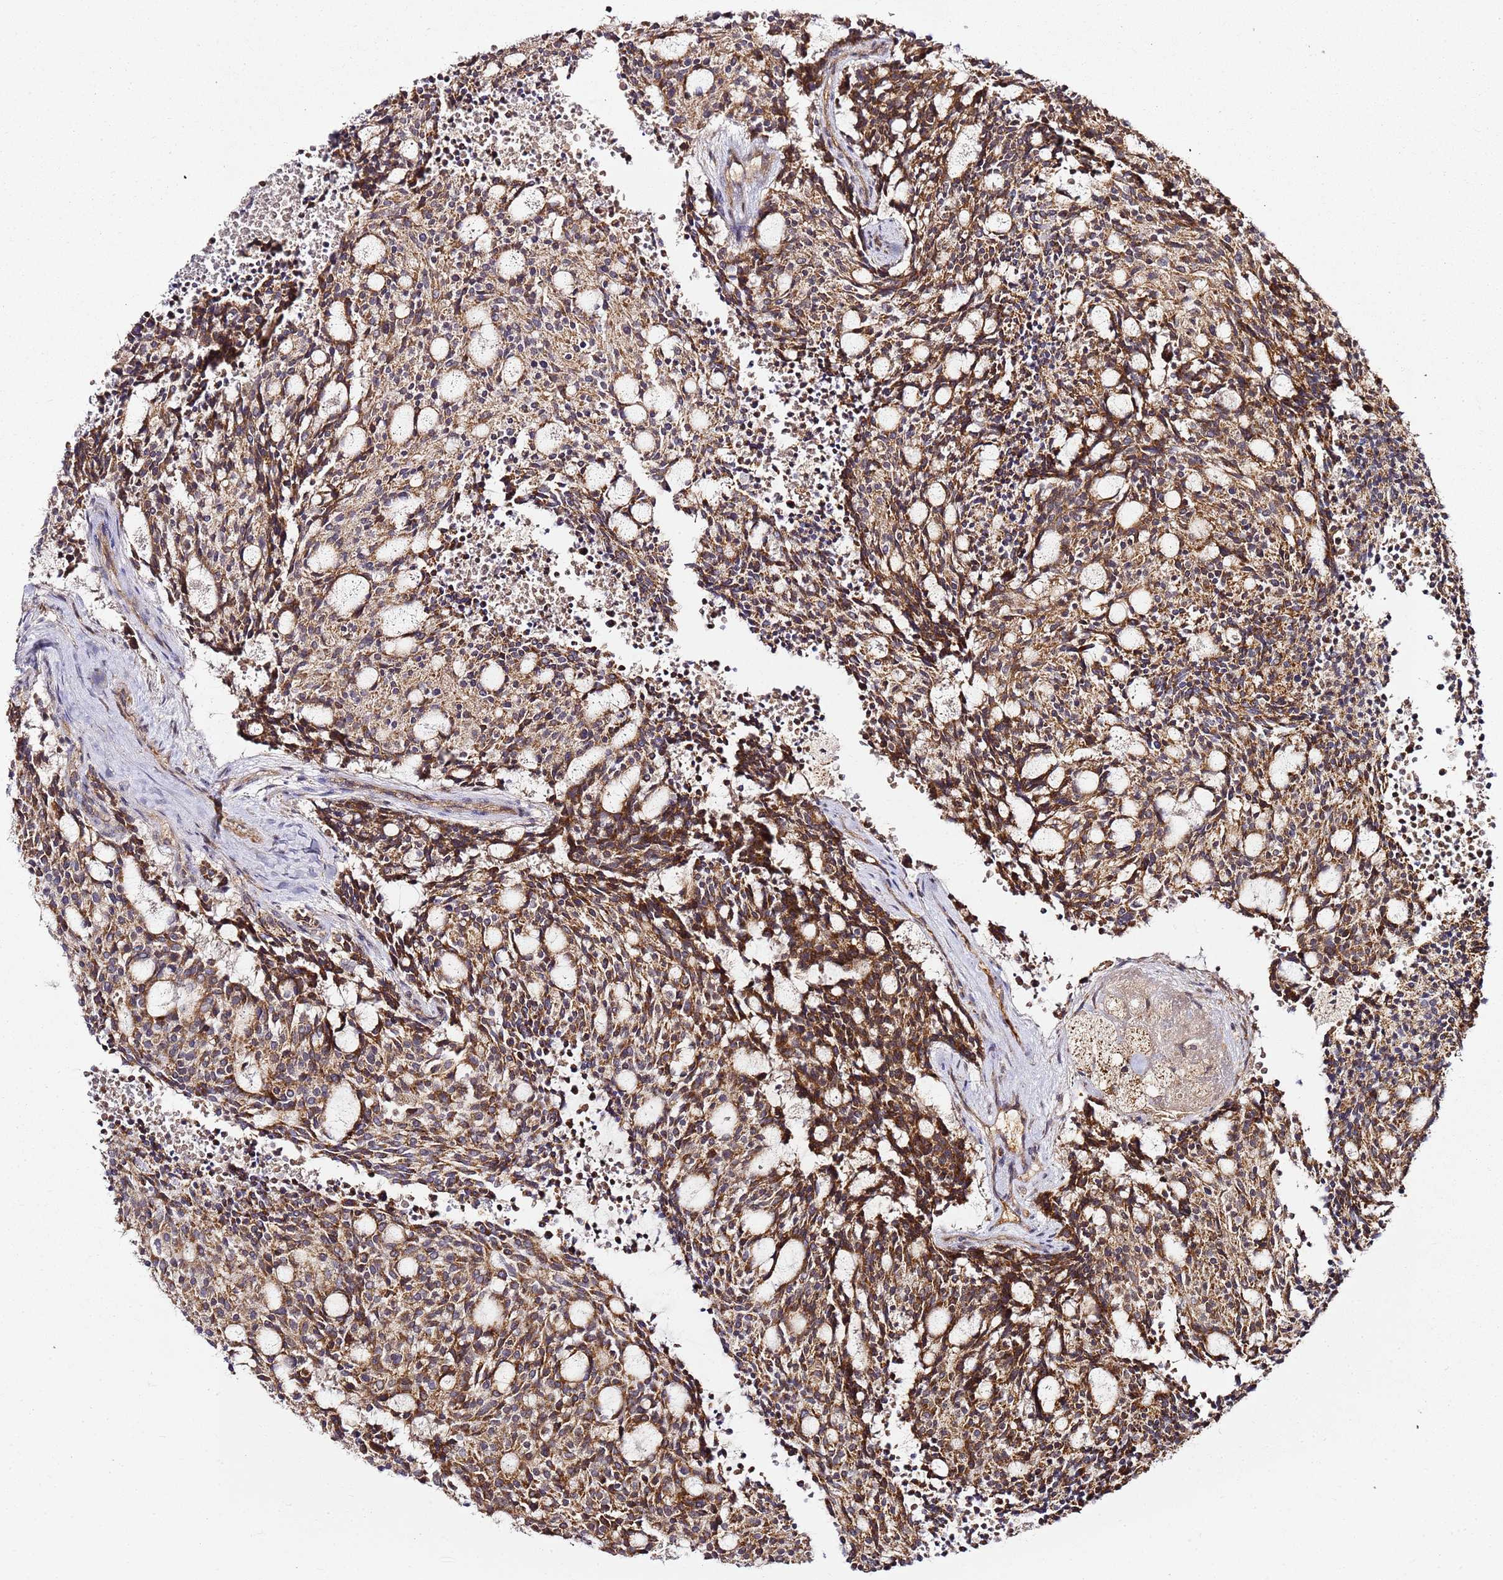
{"staining": {"intensity": "strong", "quantity": ">75%", "location": "cytoplasmic/membranous"}, "tissue": "carcinoid", "cell_type": "Tumor cells", "image_type": "cancer", "snomed": [{"axis": "morphology", "description": "Carcinoid, malignant, NOS"}, {"axis": "topography", "description": "Pancreas"}], "caption": "A micrograph of human carcinoid stained for a protein demonstrates strong cytoplasmic/membranous brown staining in tumor cells.", "gene": "TM2D2", "patient": {"sex": "female", "age": 54}}